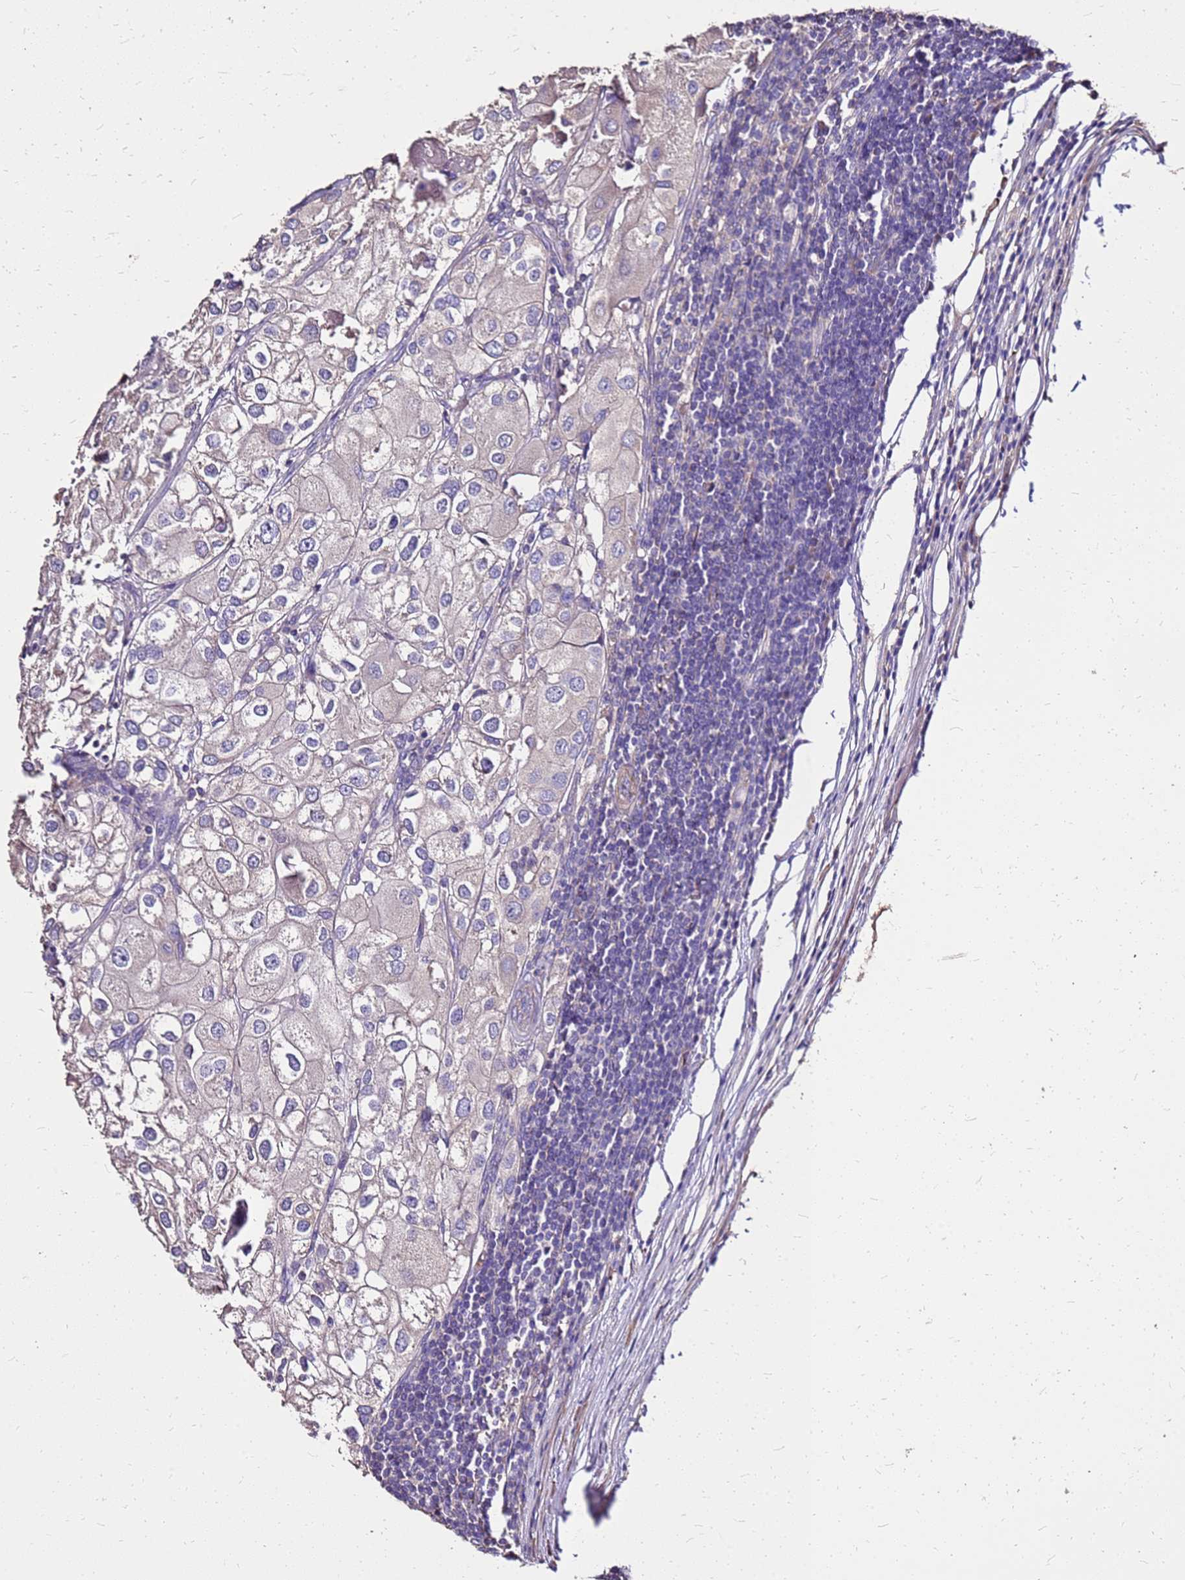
{"staining": {"intensity": "negative", "quantity": "none", "location": "none"}, "tissue": "urothelial cancer", "cell_type": "Tumor cells", "image_type": "cancer", "snomed": [{"axis": "morphology", "description": "Urothelial carcinoma, High grade"}, {"axis": "topography", "description": "Urinary bladder"}], "caption": "DAB (3,3'-diaminobenzidine) immunohistochemical staining of human urothelial carcinoma (high-grade) displays no significant expression in tumor cells.", "gene": "EXD3", "patient": {"sex": "male", "age": 64}}